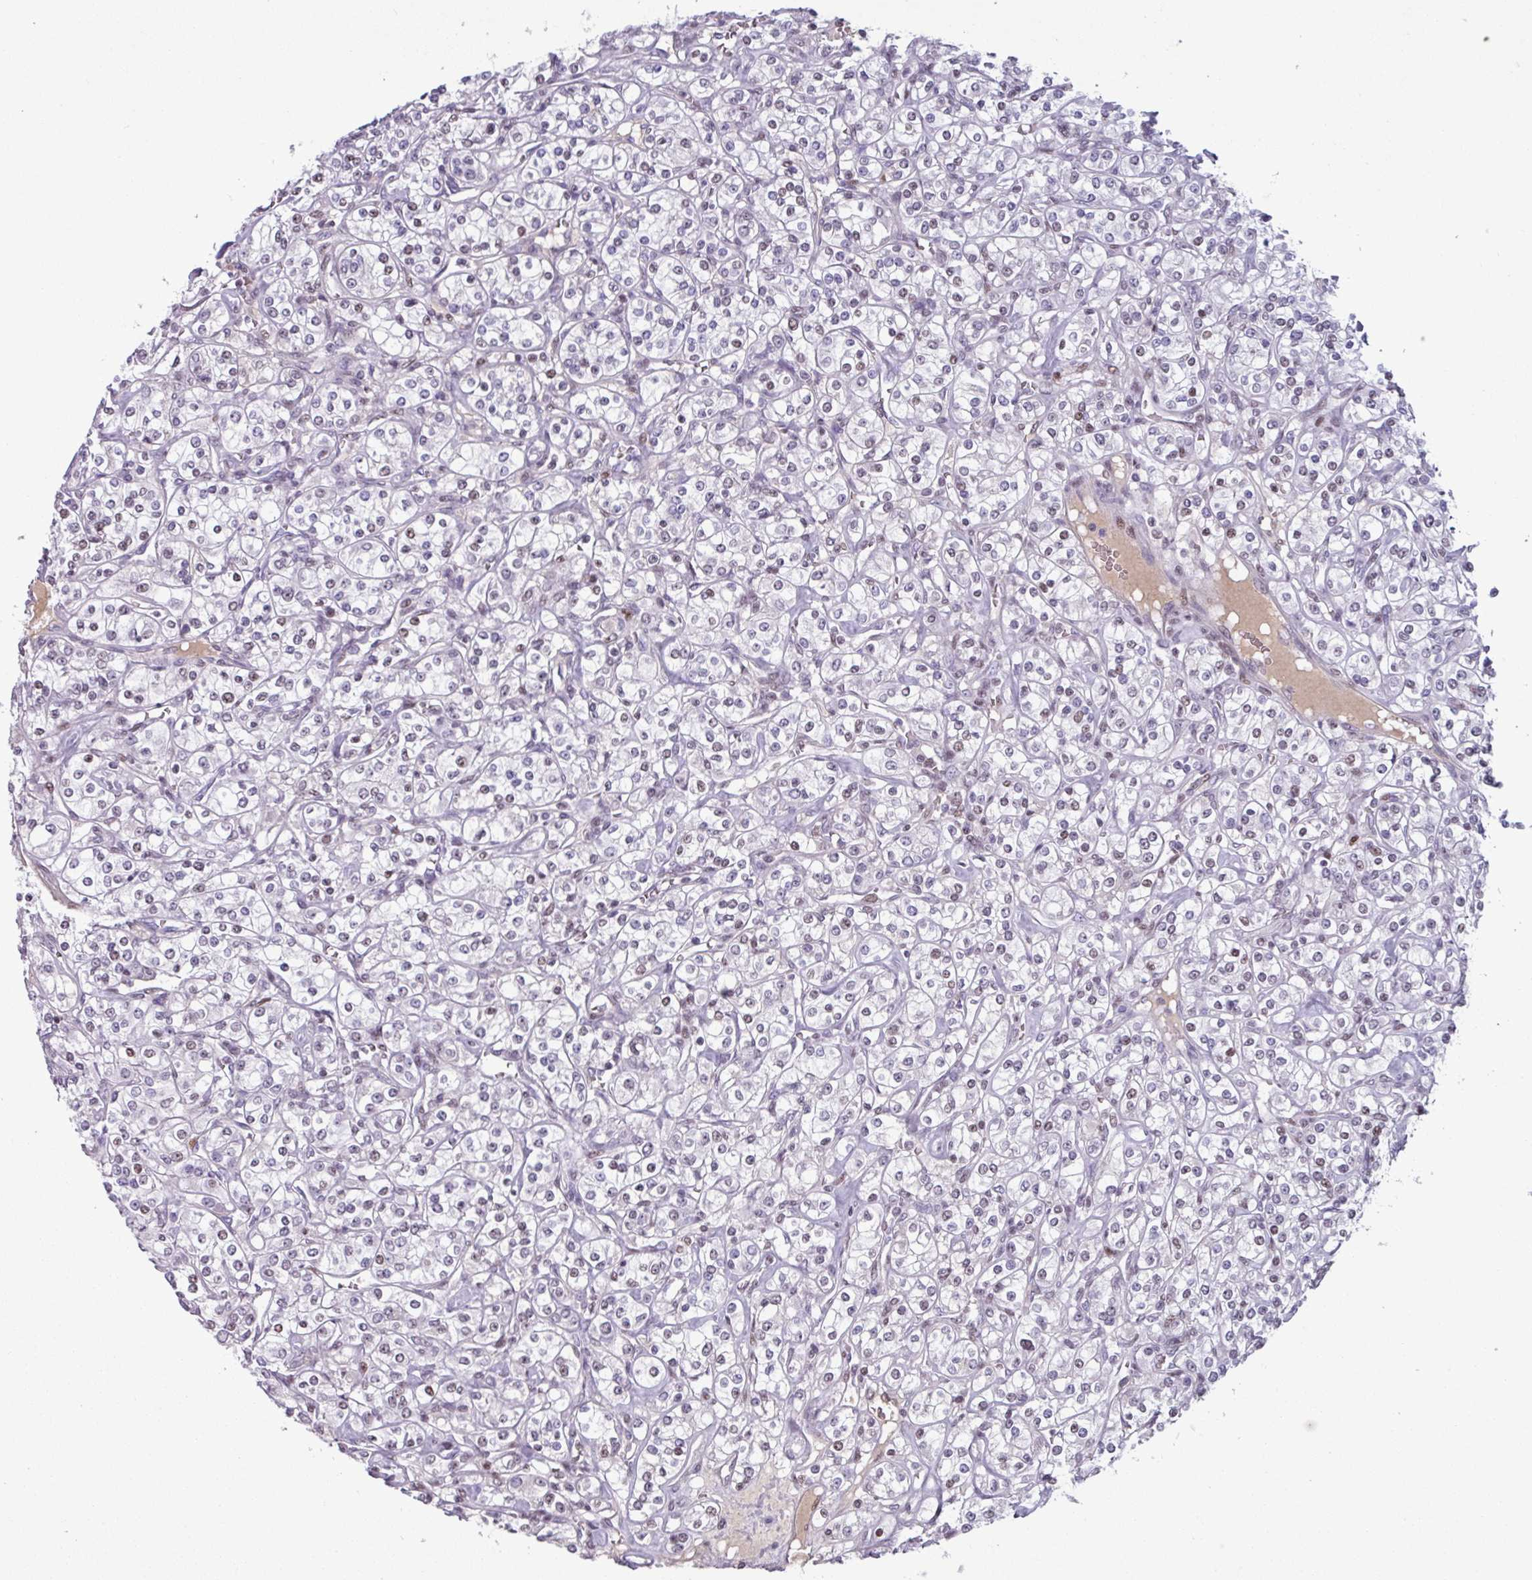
{"staining": {"intensity": "weak", "quantity": "<25%", "location": "nuclear"}, "tissue": "renal cancer", "cell_type": "Tumor cells", "image_type": "cancer", "snomed": [{"axis": "morphology", "description": "Adenocarcinoma, NOS"}, {"axis": "topography", "description": "Kidney"}], "caption": "DAB (3,3'-diaminobenzidine) immunohistochemical staining of renal cancer exhibits no significant positivity in tumor cells.", "gene": "ZNF575", "patient": {"sex": "male", "age": 77}}